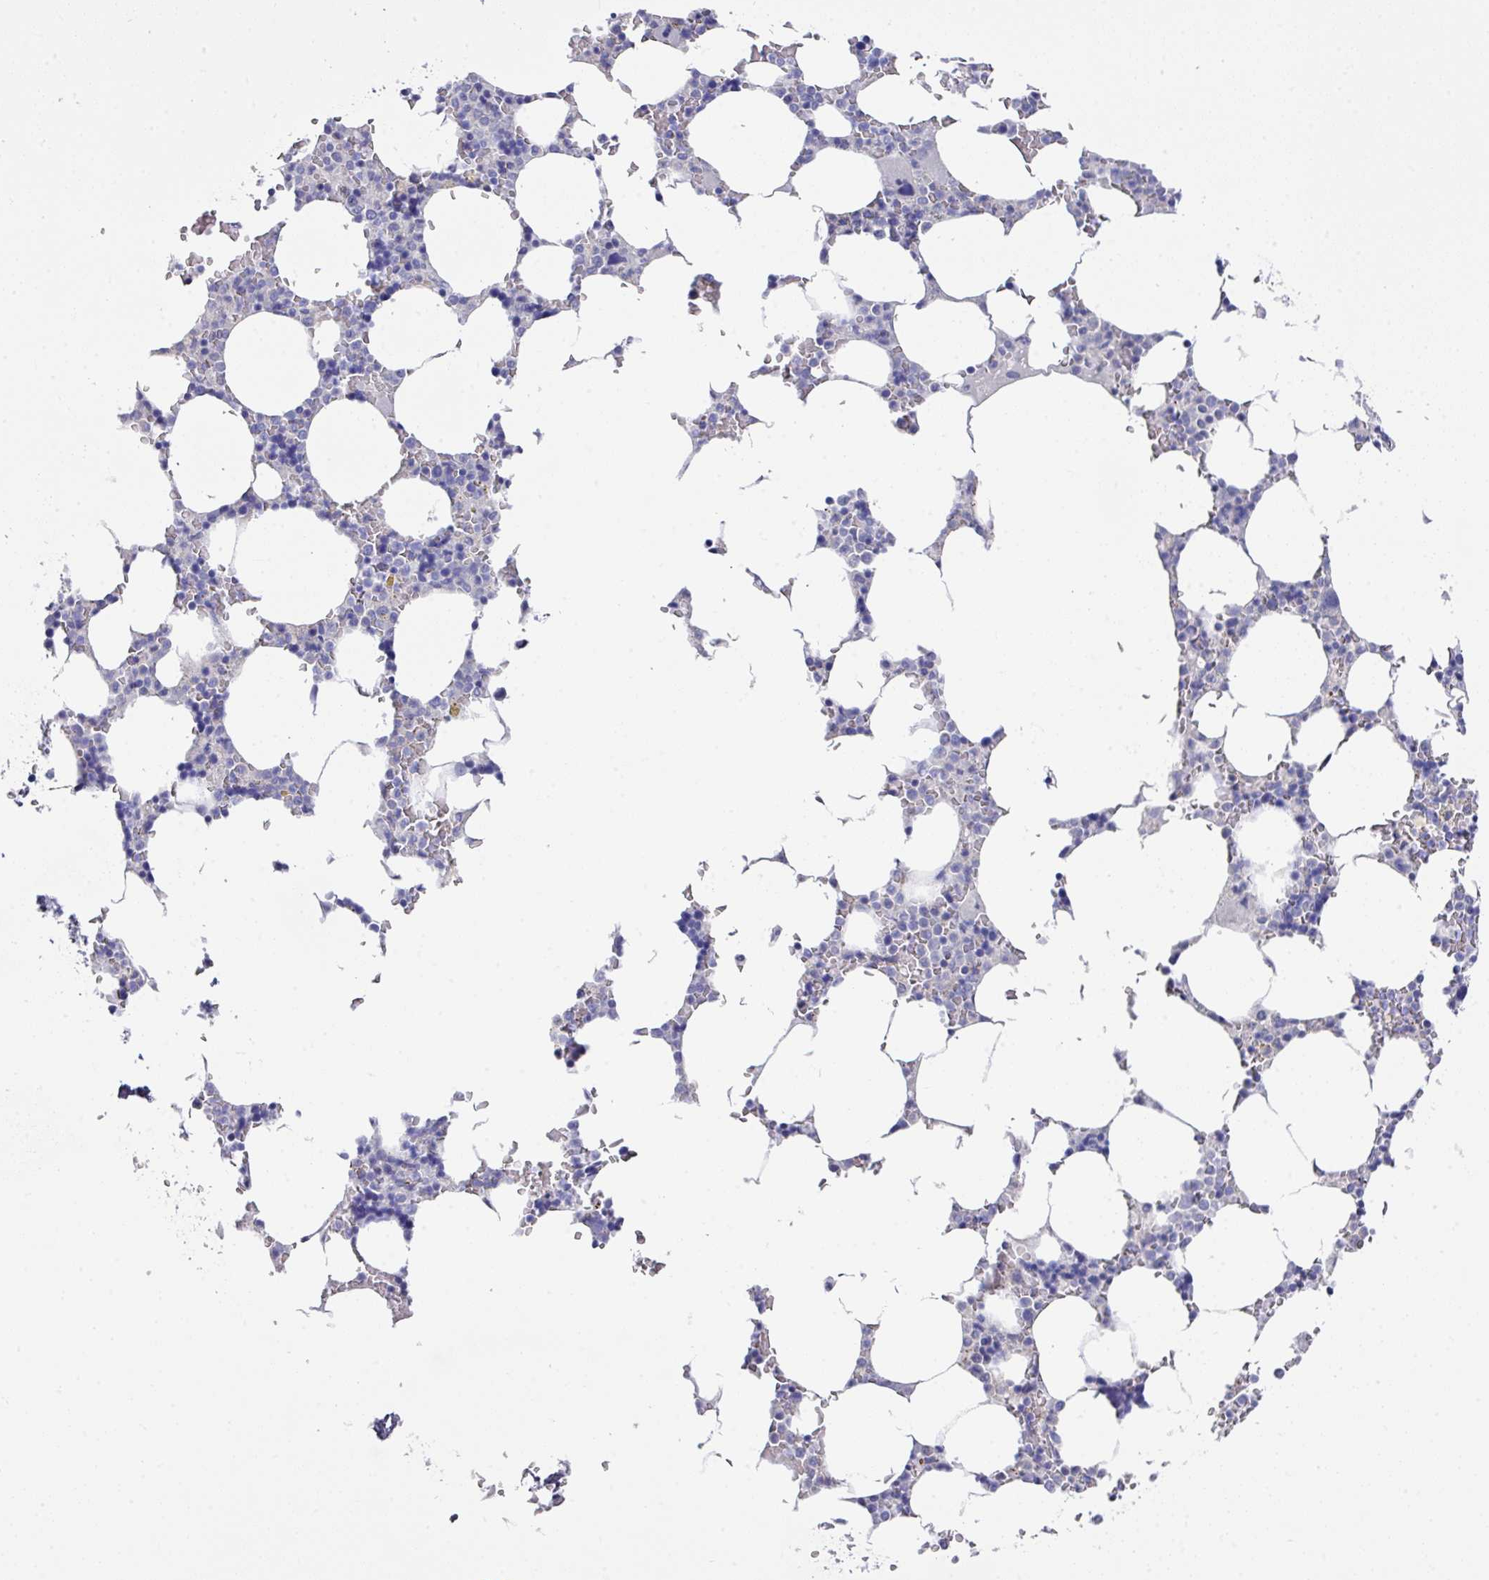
{"staining": {"intensity": "negative", "quantity": "none", "location": "none"}, "tissue": "bone marrow", "cell_type": "Hematopoietic cells", "image_type": "normal", "snomed": [{"axis": "morphology", "description": "Normal tissue, NOS"}, {"axis": "topography", "description": "Bone marrow"}], "caption": "Protein analysis of normal bone marrow reveals no significant staining in hematopoietic cells. Brightfield microscopy of immunohistochemistry (IHC) stained with DAB (3,3'-diaminobenzidine) (brown) and hematoxylin (blue), captured at high magnification.", "gene": "CLDN1", "patient": {"sex": "male", "age": 64}}